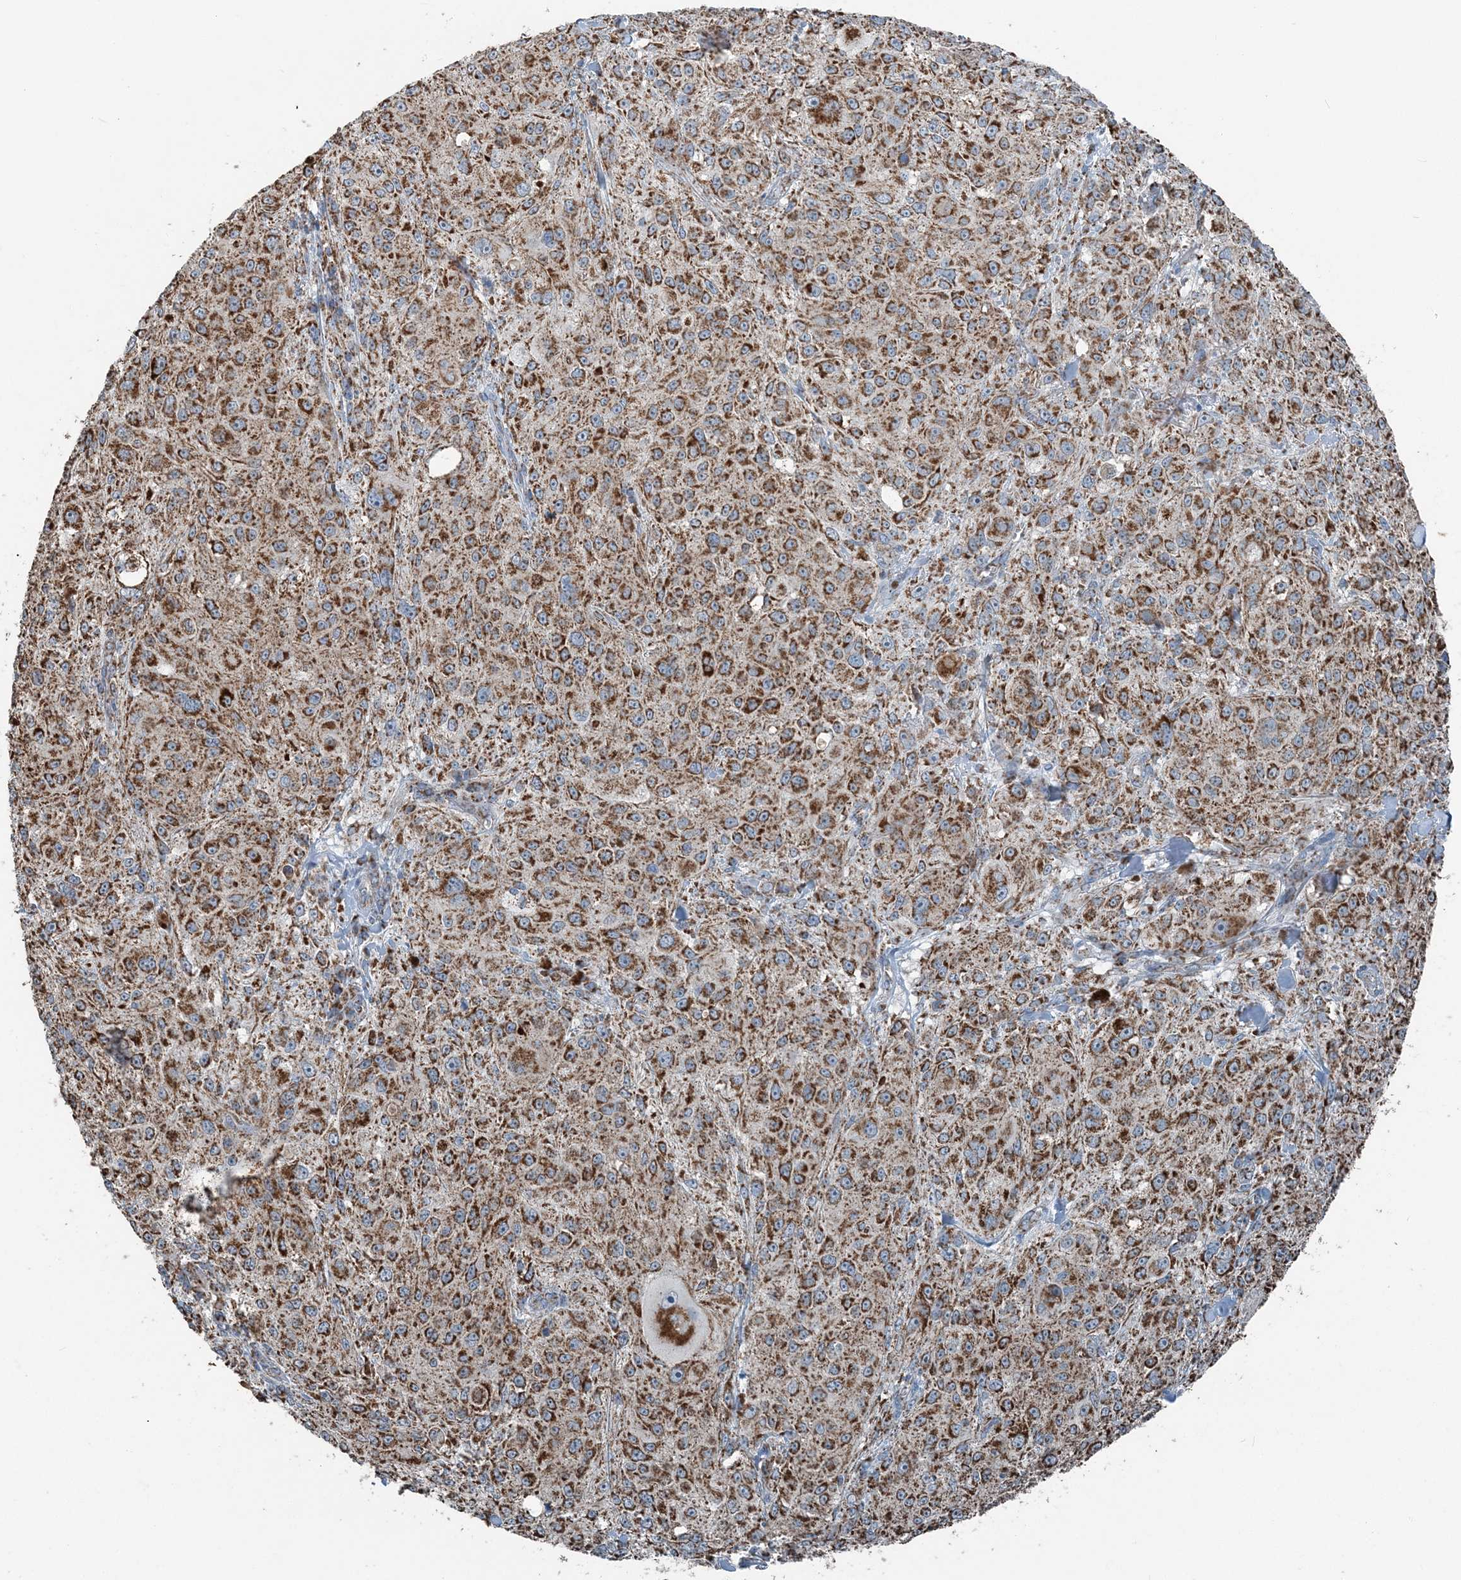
{"staining": {"intensity": "moderate", "quantity": ">75%", "location": "cytoplasmic/membranous"}, "tissue": "melanoma", "cell_type": "Tumor cells", "image_type": "cancer", "snomed": [{"axis": "morphology", "description": "Necrosis, NOS"}, {"axis": "morphology", "description": "Malignant melanoma, NOS"}, {"axis": "topography", "description": "Skin"}], "caption": "This image displays immunohistochemistry (IHC) staining of malignant melanoma, with medium moderate cytoplasmic/membranous staining in about >75% of tumor cells.", "gene": "SUCLG1", "patient": {"sex": "female", "age": 87}}